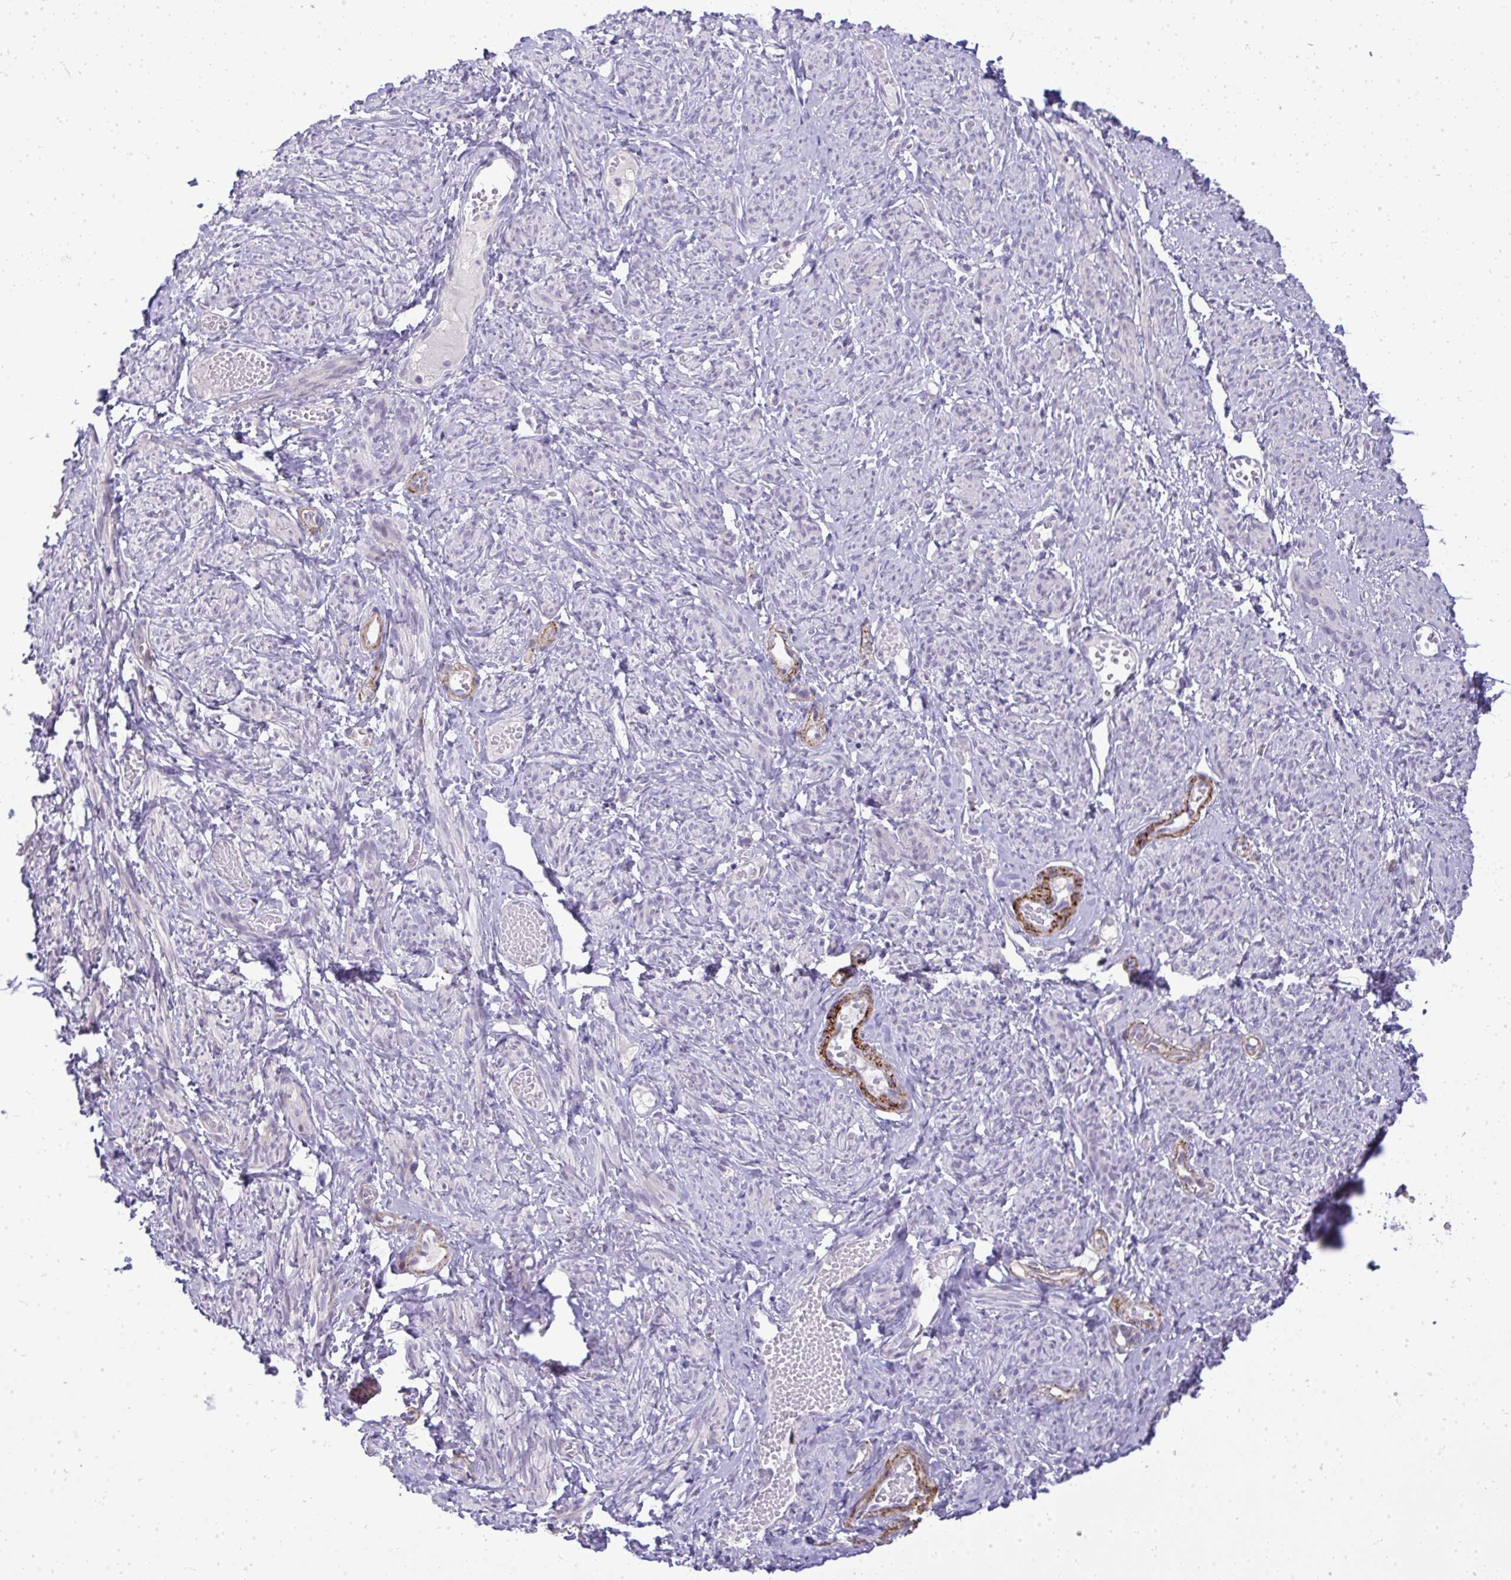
{"staining": {"intensity": "negative", "quantity": "none", "location": "none"}, "tissue": "smooth muscle", "cell_type": "Smooth muscle cells", "image_type": "normal", "snomed": [{"axis": "morphology", "description": "Normal tissue, NOS"}, {"axis": "topography", "description": "Smooth muscle"}], "caption": "DAB immunohistochemical staining of normal smooth muscle reveals no significant expression in smooth muscle cells.", "gene": "UBE2S", "patient": {"sex": "female", "age": 65}}